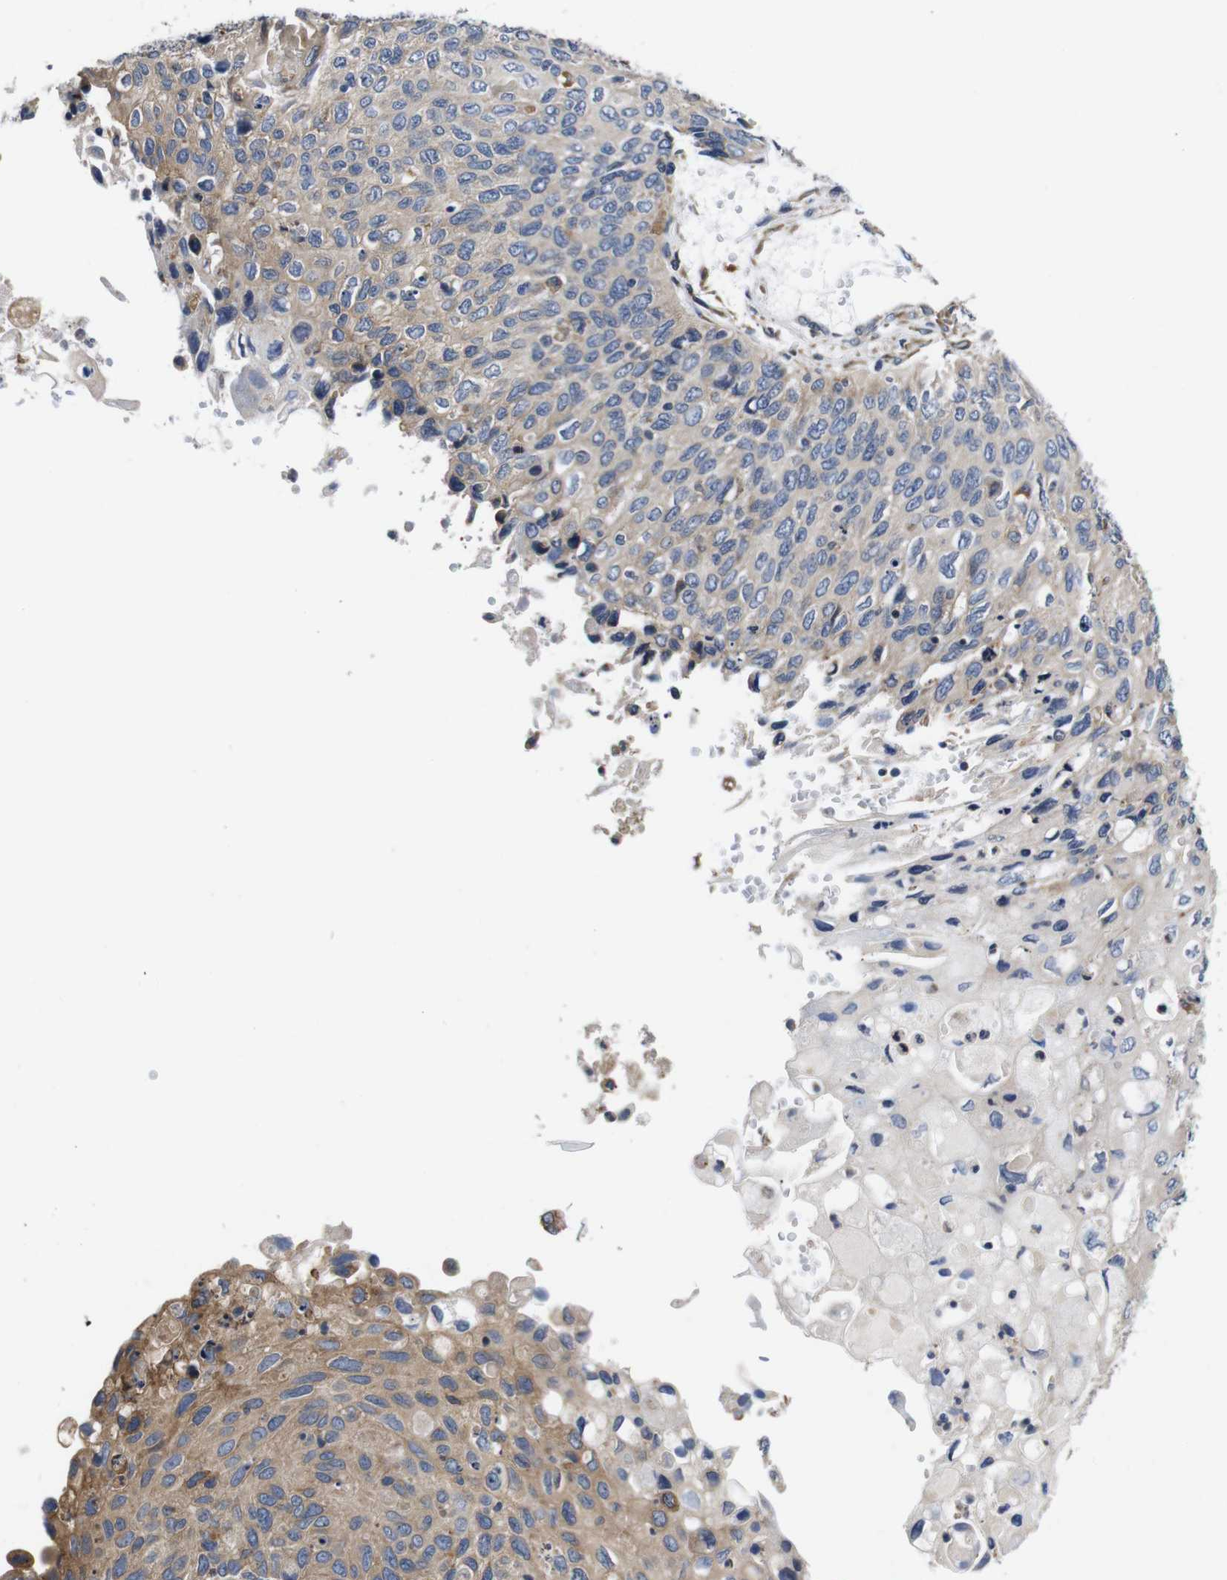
{"staining": {"intensity": "moderate", "quantity": "25%-75%", "location": "cytoplasmic/membranous"}, "tissue": "cervical cancer", "cell_type": "Tumor cells", "image_type": "cancer", "snomed": [{"axis": "morphology", "description": "Squamous cell carcinoma, NOS"}, {"axis": "topography", "description": "Cervix"}], "caption": "Cervical squamous cell carcinoma was stained to show a protein in brown. There is medium levels of moderate cytoplasmic/membranous staining in approximately 25%-75% of tumor cells.", "gene": "MARCHF7", "patient": {"sex": "female", "age": 70}}